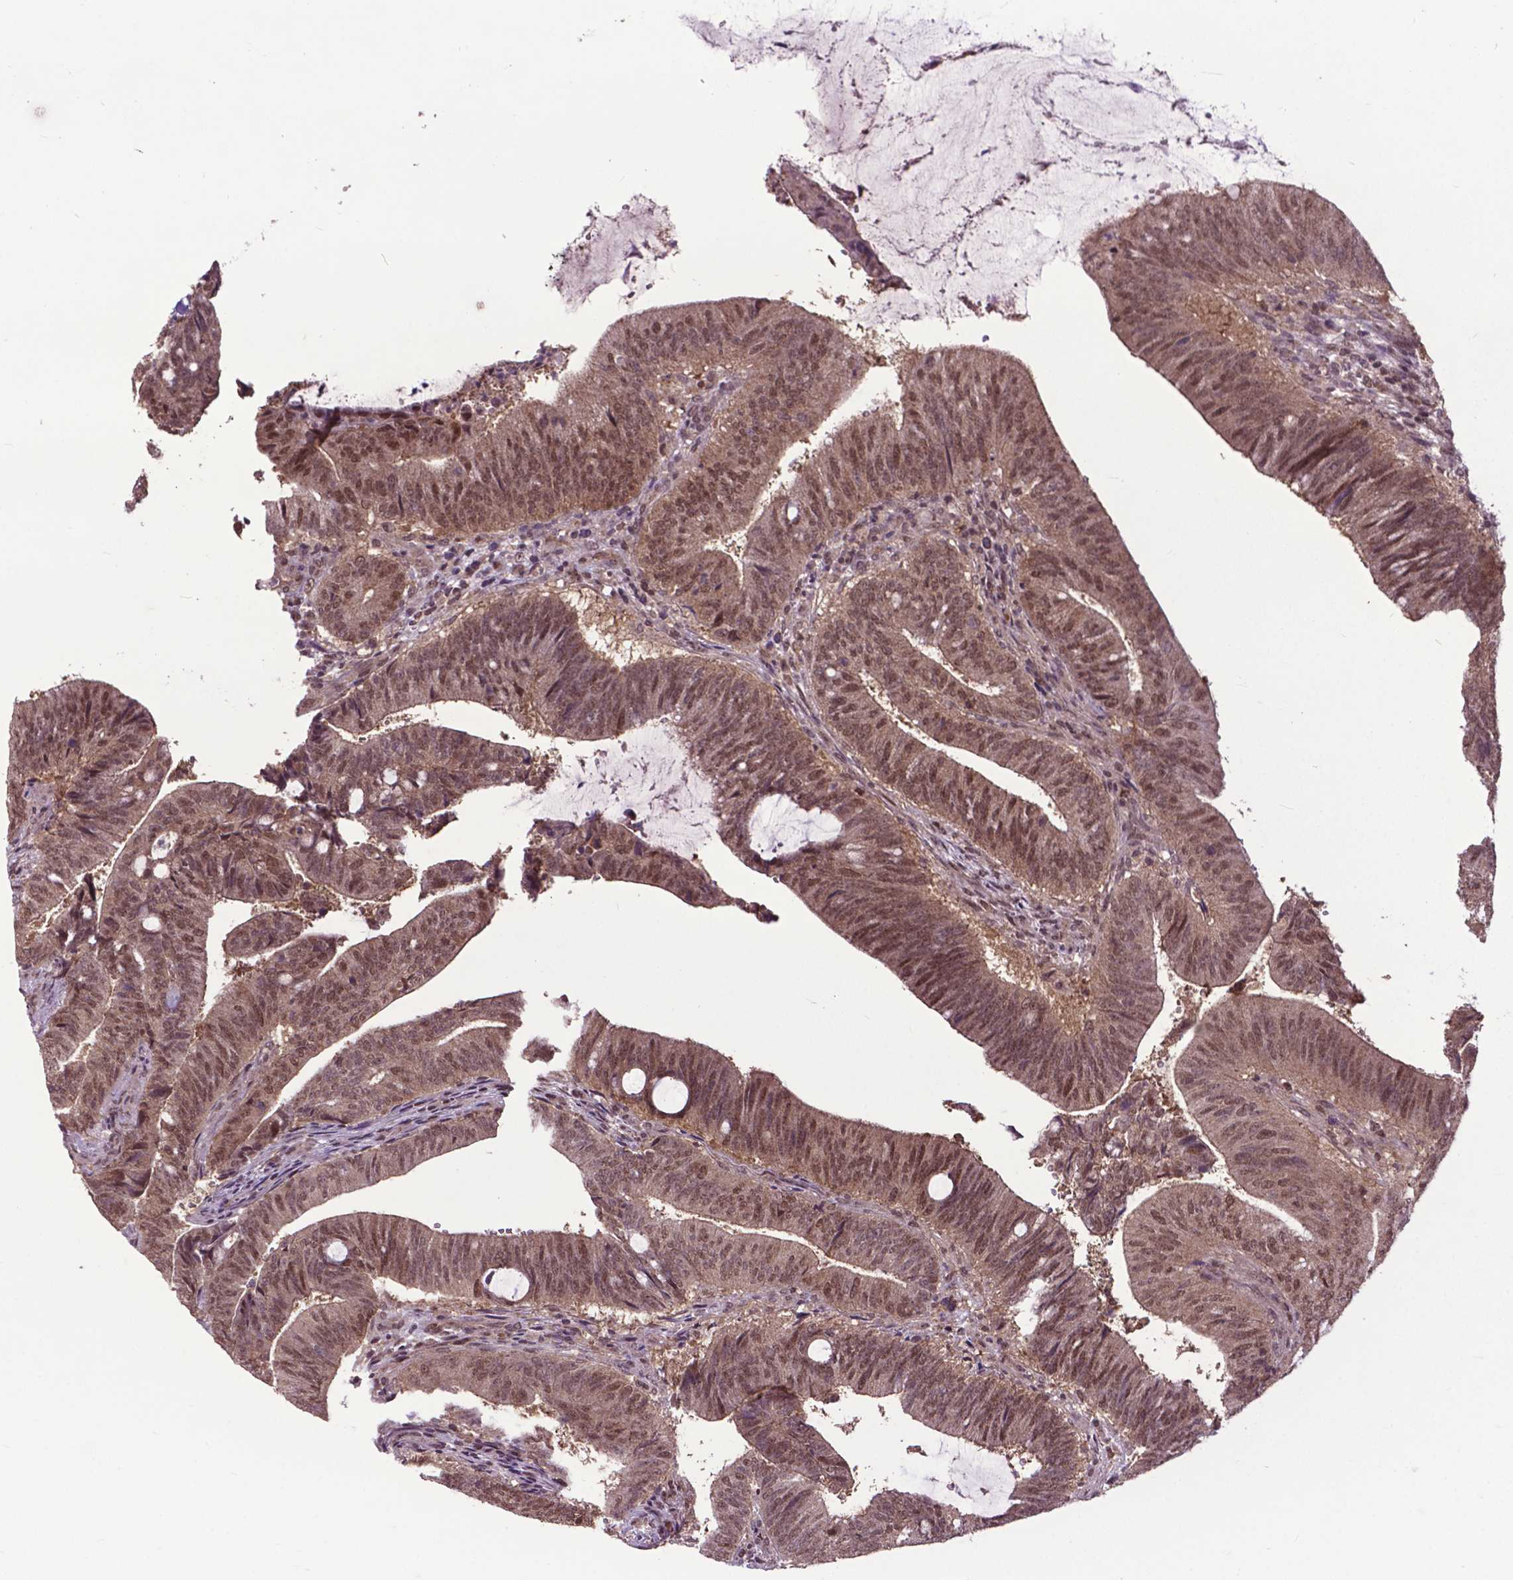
{"staining": {"intensity": "moderate", "quantity": ">75%", "location": "cytoplasmic/membranous,nuclear"}, "tissue": "colorectal cancer", "cell_type": "Tumor cells", "image_type": "cancer", "snomed": [{"axis": "morphology", "description": "Adenocarcinoma, NOS"}, {"axis": "topography", "description": "Colon"}], "caption": "Immunohistochemistry (IHC) micrograph of neoplastic tissue: colorectal cancer (adenocarcinoma) stained using immunohistochemistry reveals medium levels of moderate protein expression localized specifically in the cytoplasmic/membranous and nuclear of tumor cells, appearing as a cytoplasmic/membranous and nuclear brown color.", "gene": "FAF1", "patient": {"sex": "female", "age": 43}}